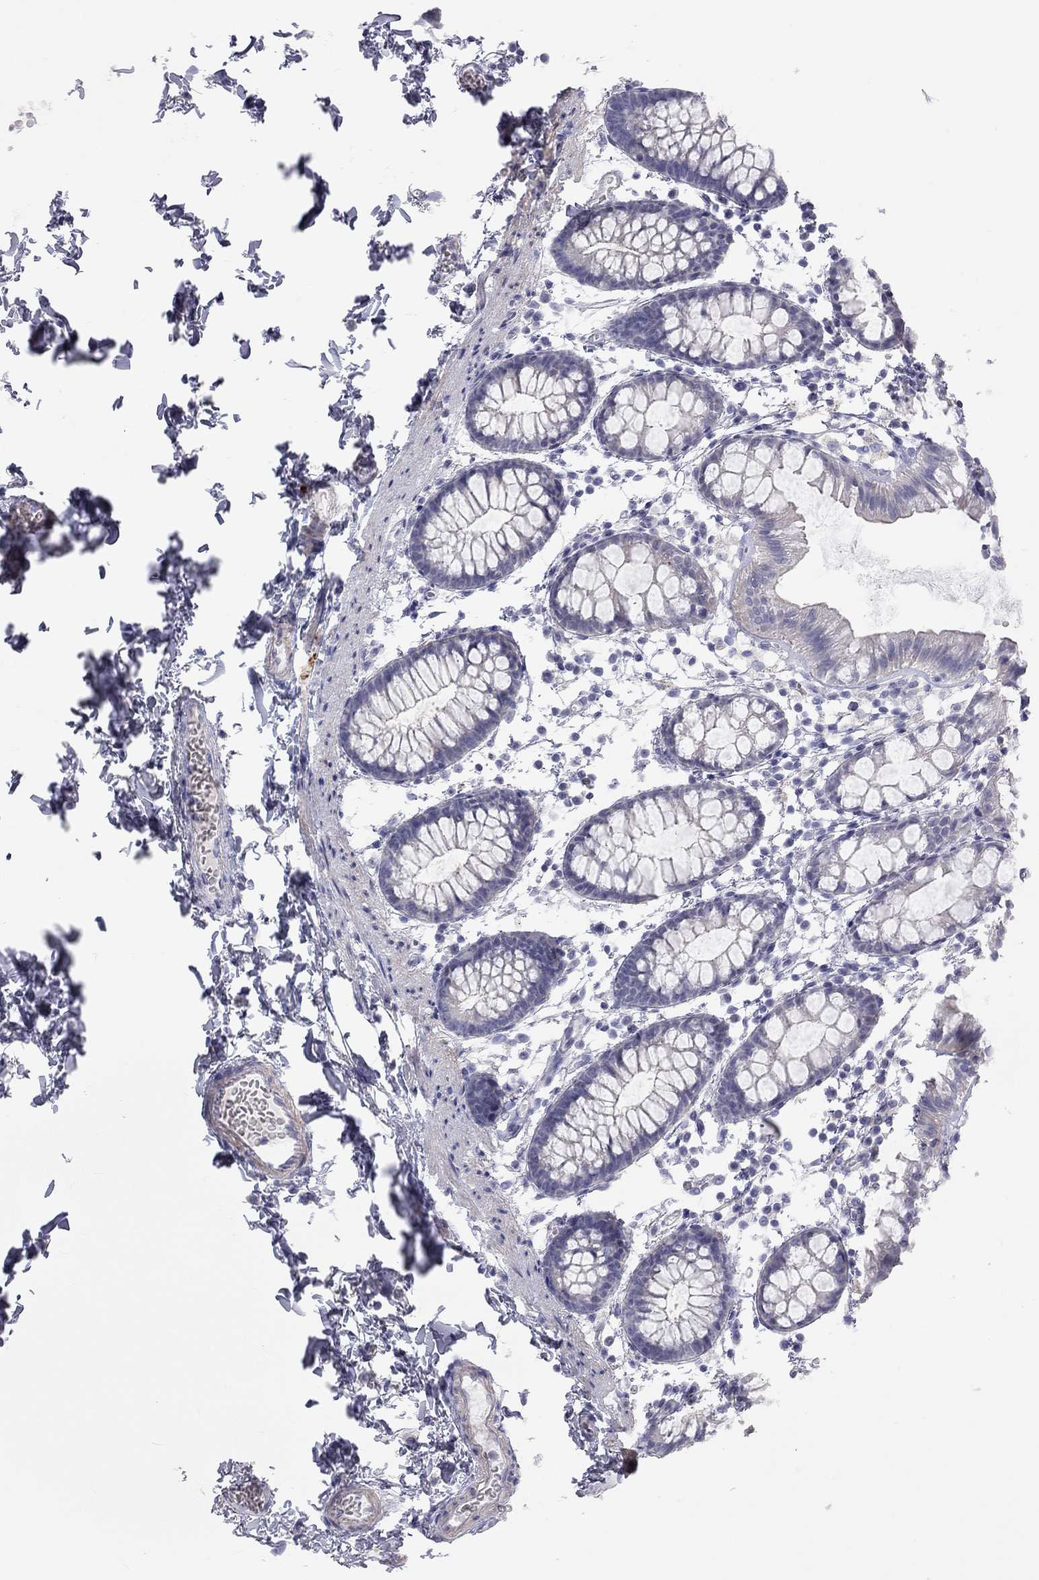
{"staining": {"intensity": "negative", "quantity": "none", "location": "none"}, "tissue": "rectum", "cell_type": "Glandular cells", "image_type": "normal", "snomed": [{"axis": "morphology", "description": "Normal tissue, NOS"}, {"axis": "topography", "description": "Rectum"}], "caption": "Immunohistochemical staining of benign human rectum shows no significant expression in glandular cells.", "gene": "ADCYAP1", "patient": {"sex": "male", "age": 57}}